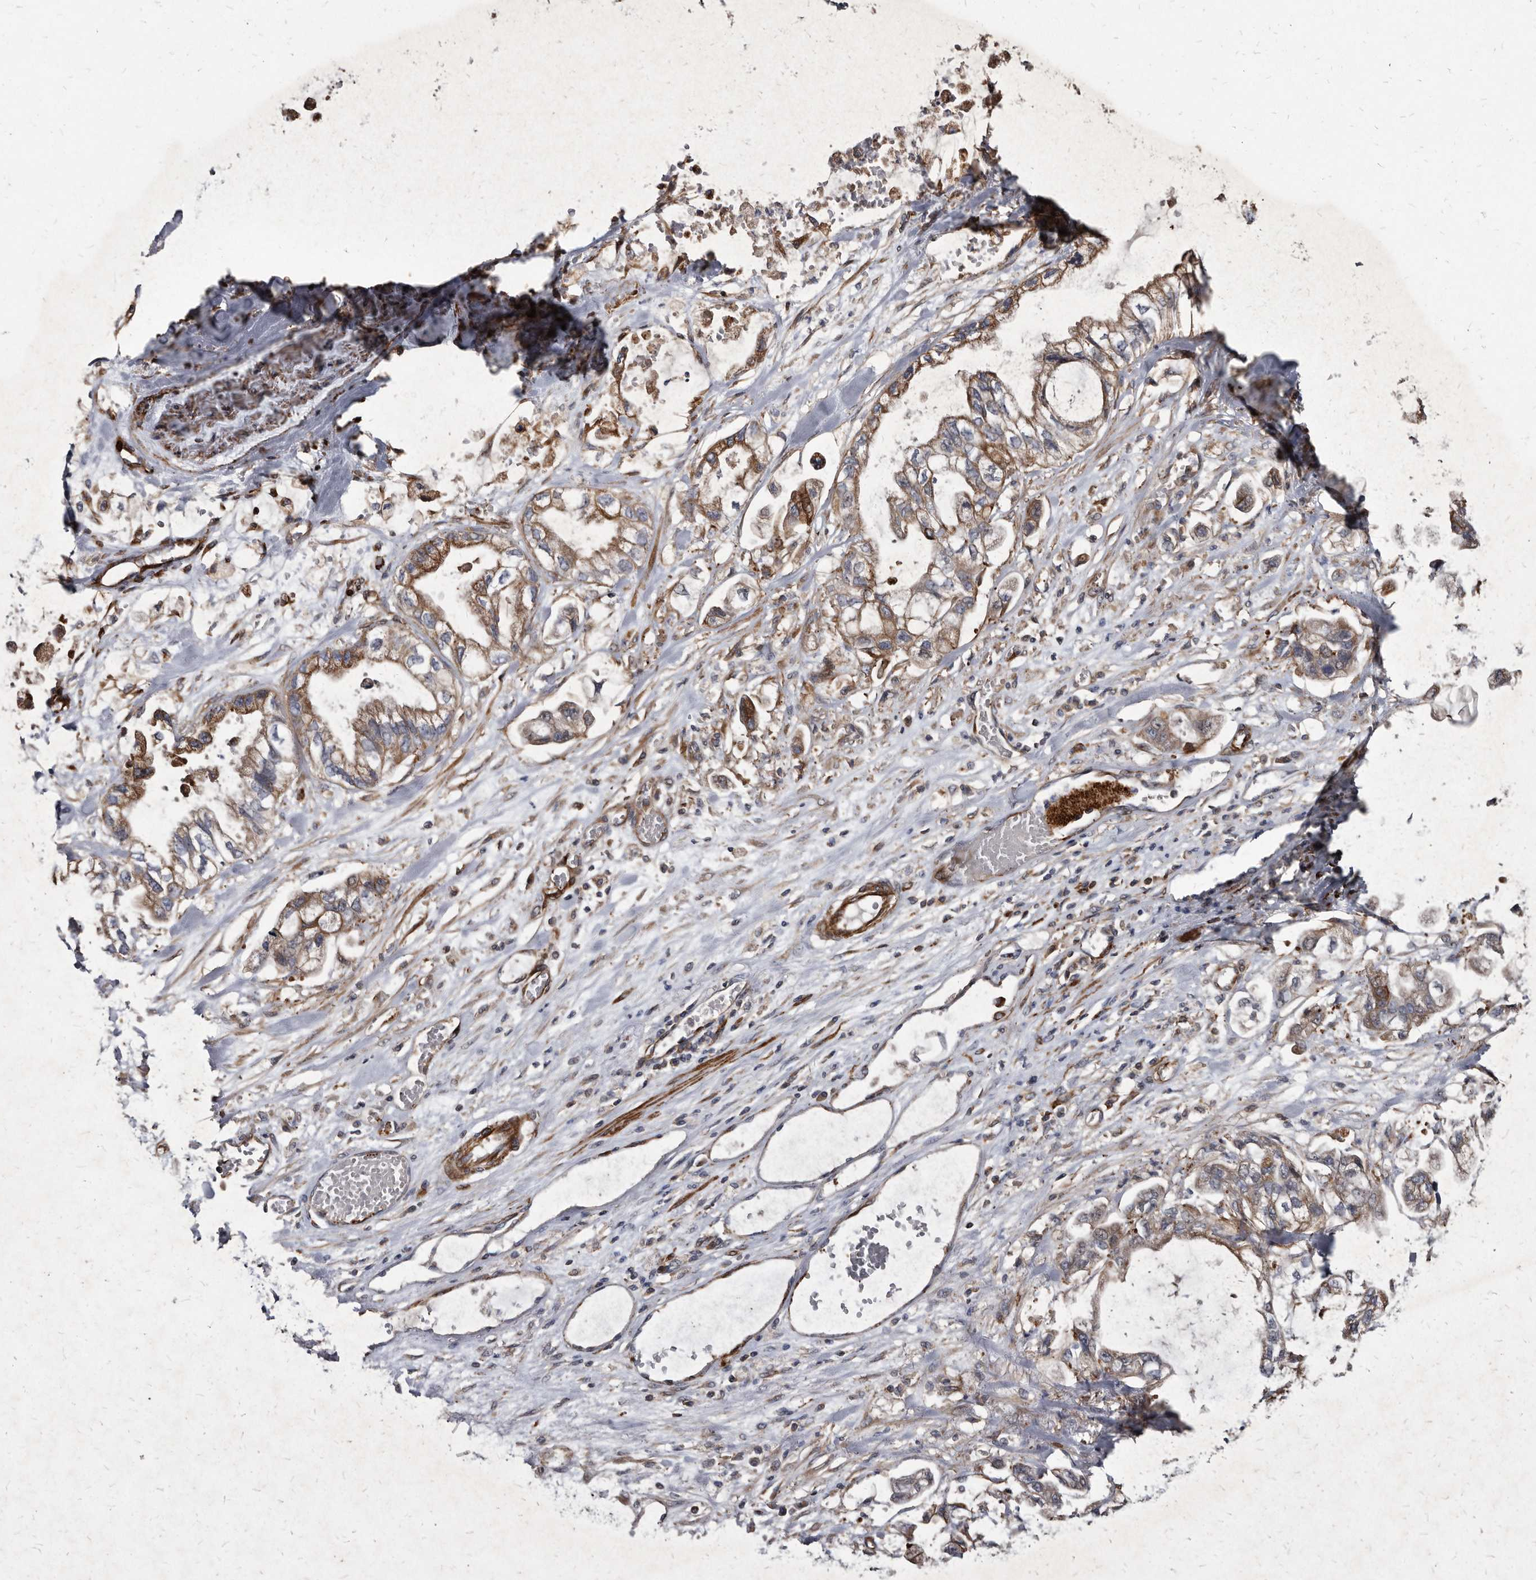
{"staining": {"intensity": "moderate", "quantity": "25%-75%", "location": "cytoplasmic/membranous"}, "tissue": "stomach cancer", "cell_type": "Tumor cells", "image_type": "cancer", "snomed": [{"axis": "morphology", "description": "Normal tissue, NOS"}, {"axis": "morphology", "description": "Adenocarcinoma, NOS"}, {"axis": "topography", "description": "Stomach"}], "caption": "Stomach cancer stained with a brown dye displays moderate cytoplasmic/membranous positive positivity in about 25%-75% of tumor cells.", "gene": "KCTD20", "patient": {"sex": "male", "age": 62}}